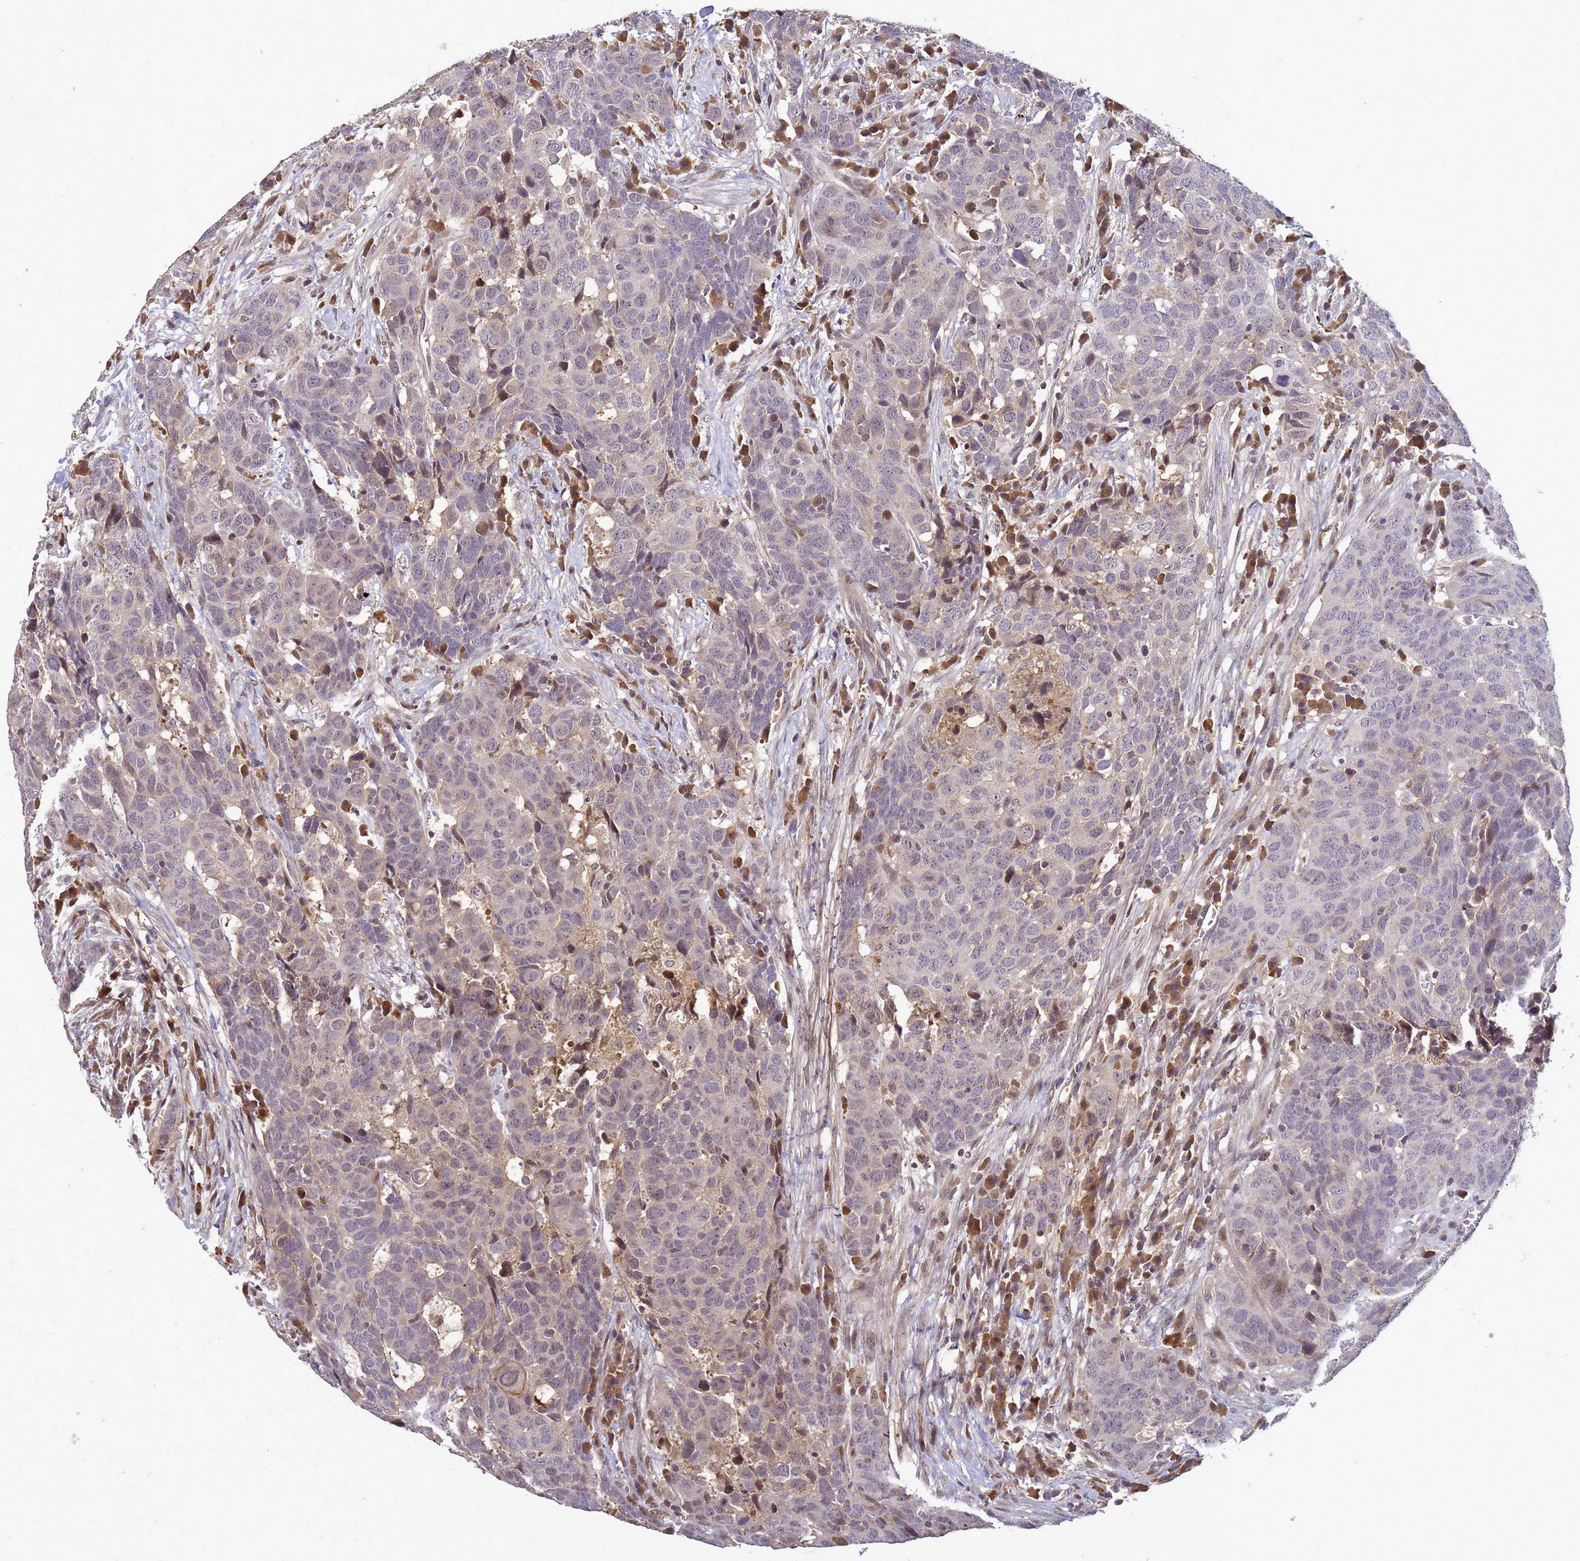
{"staining": {"intensity": "weak", "quantity": "<25%", "location": "nuclear"}, "tissue": "head and neck cancer", "cell_type": "Tumor cells", "image_type": "cancer", "snomed": [{"axis": "morphology", "description": "Squamous cell carcinoma, NOS"}, {"axis": "topography", "description": "Head-Neck"}], "caption": "DAB (3,3'-diaminobenzidine) immunohistochemical staining of head and neck cancer (squamous cell carcinoma) shows no significant staining in tumor cells.", "gene": "TMEM74B", "patient": {"sex": "male", "age": 66}}